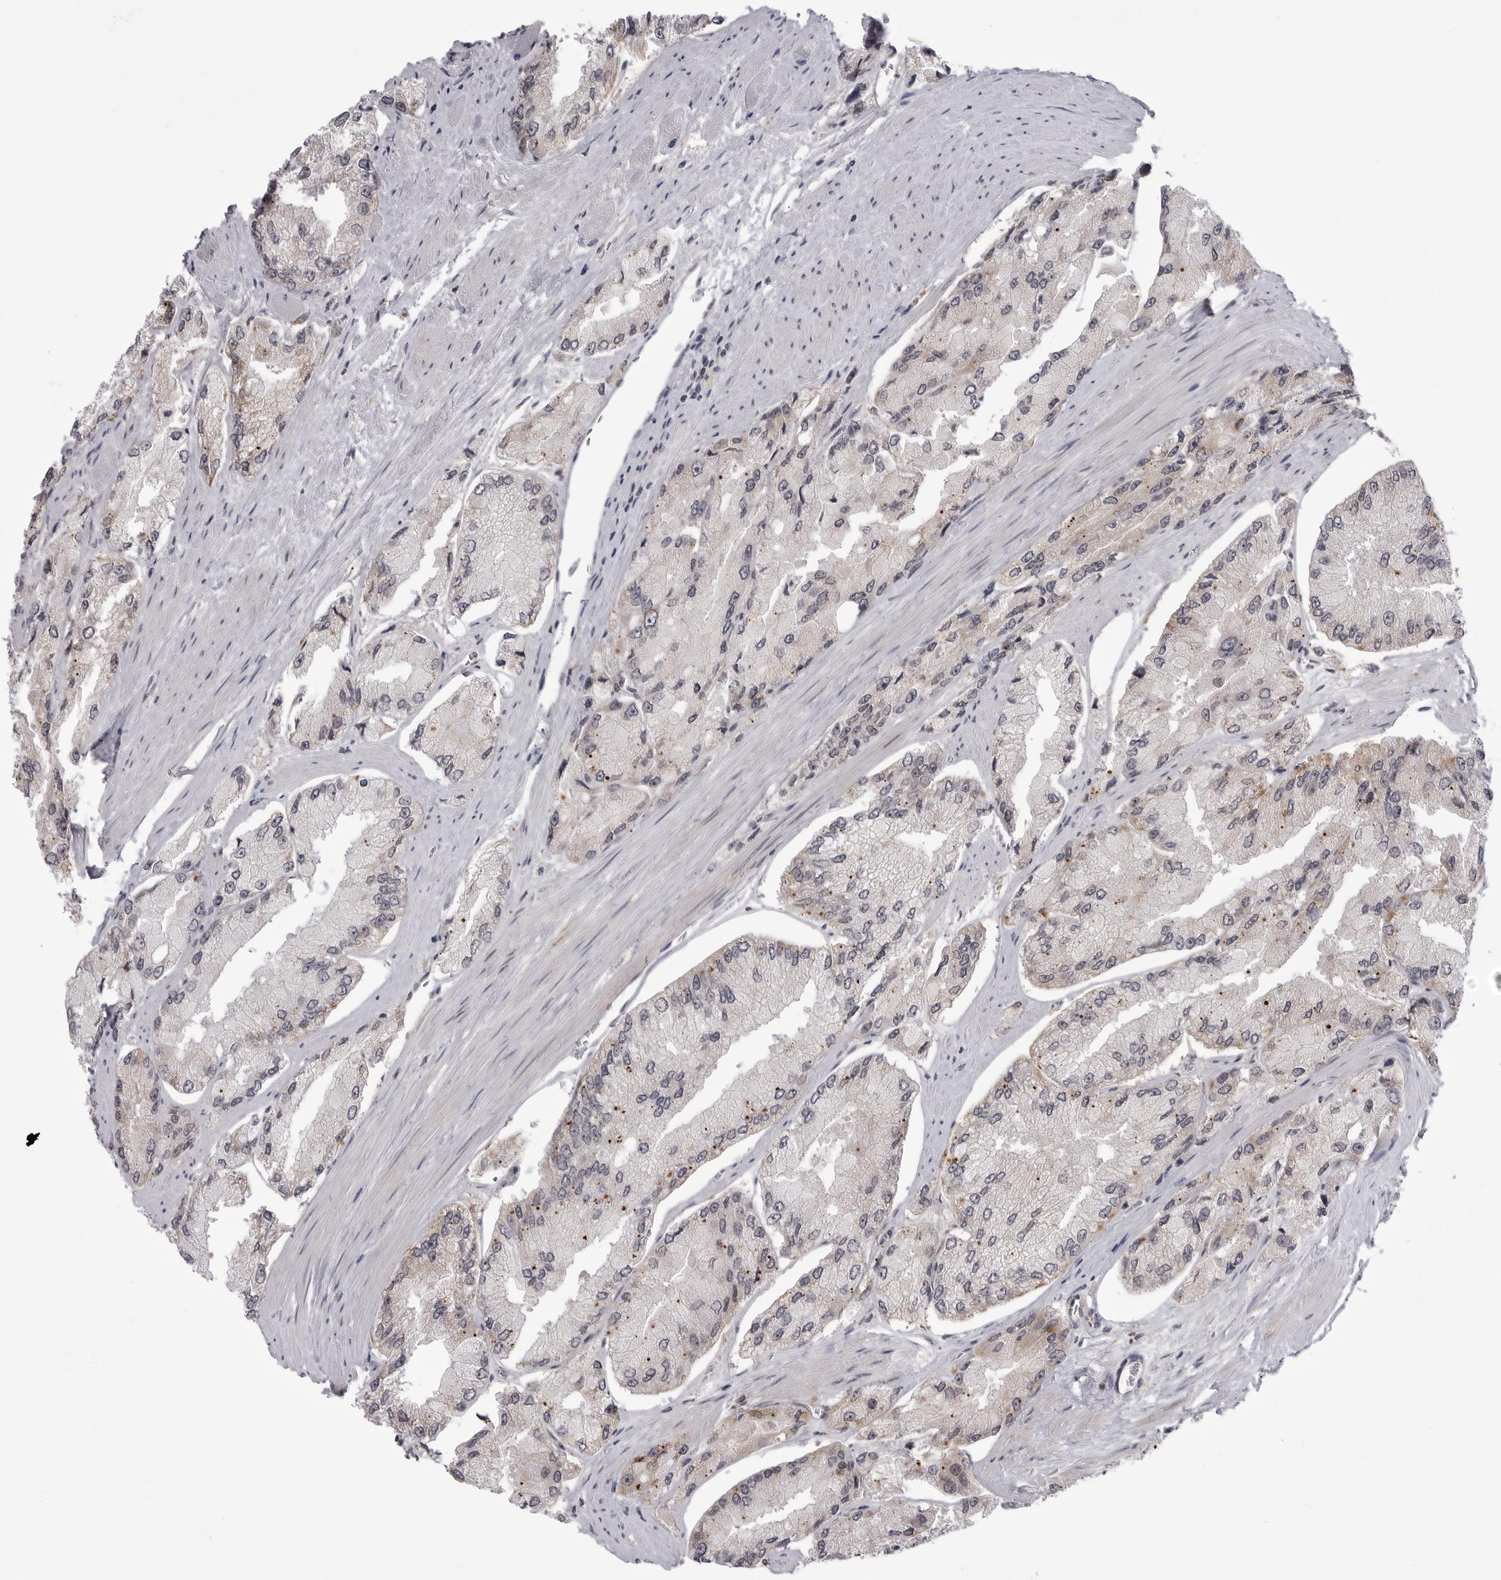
{"staining": {"intensity": "negative", "quantity": "none", "location": "none"}, "tissue": "prostate cancer", "cell_type": "Tumor cells", "image_type": "cancer", "snomed": [{"axis": "morphology", "description": "Adenocarcinoma, High grade"}, {"axis": "topography", "description": "Prostate"}], "caption": "This histopathology image is of high-grade adenocarcinoma (prostate) stained with immunohistochemistry (IHC) to label a protein in brown with the nuclei are counter-stained blue. There is no expression in tumor cells.", "gene": "PTK2B", "patient": {"sex": "male", "age": 58}}